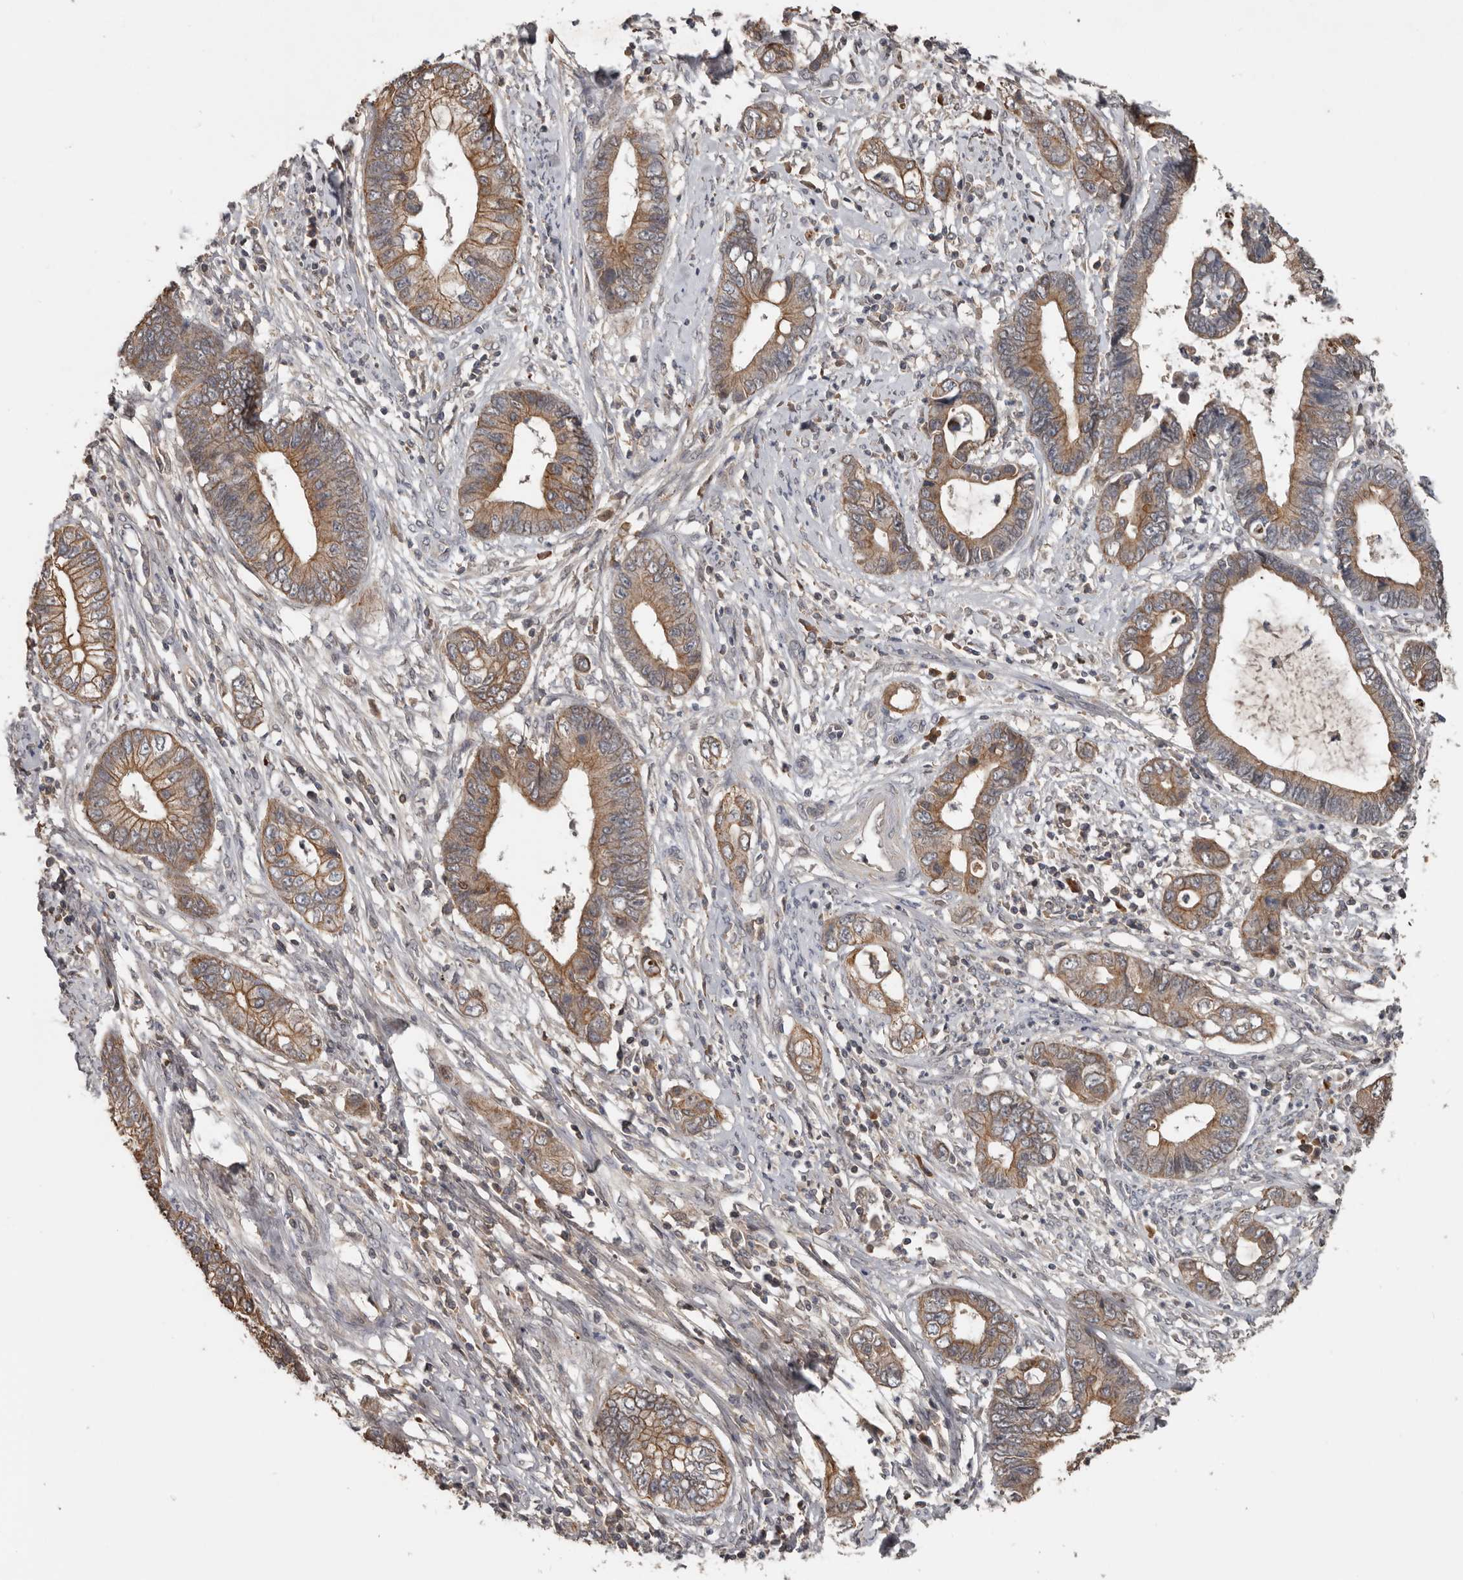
{"staining": {"intensity": "moderate", "quantity": ">75%", "location": "cytoplasmic/membranous"}, "tissue": "cervical cancer", "cell_type": "Tumor cells", "image_type": "cancer", "snomed": [{"axis": "morphology", "description": "Adenocarcinoma, NOS"}, {"axis": "topography", "description": "Cervix"}], "caption": "Brown immunohistochemical staining in cervical cancer reveals moderate cytoplasmic/membranous staining in about >75% of tumor cells.", "gene": "NMUR1", "patient": {"sex": "female", "age": 44}}